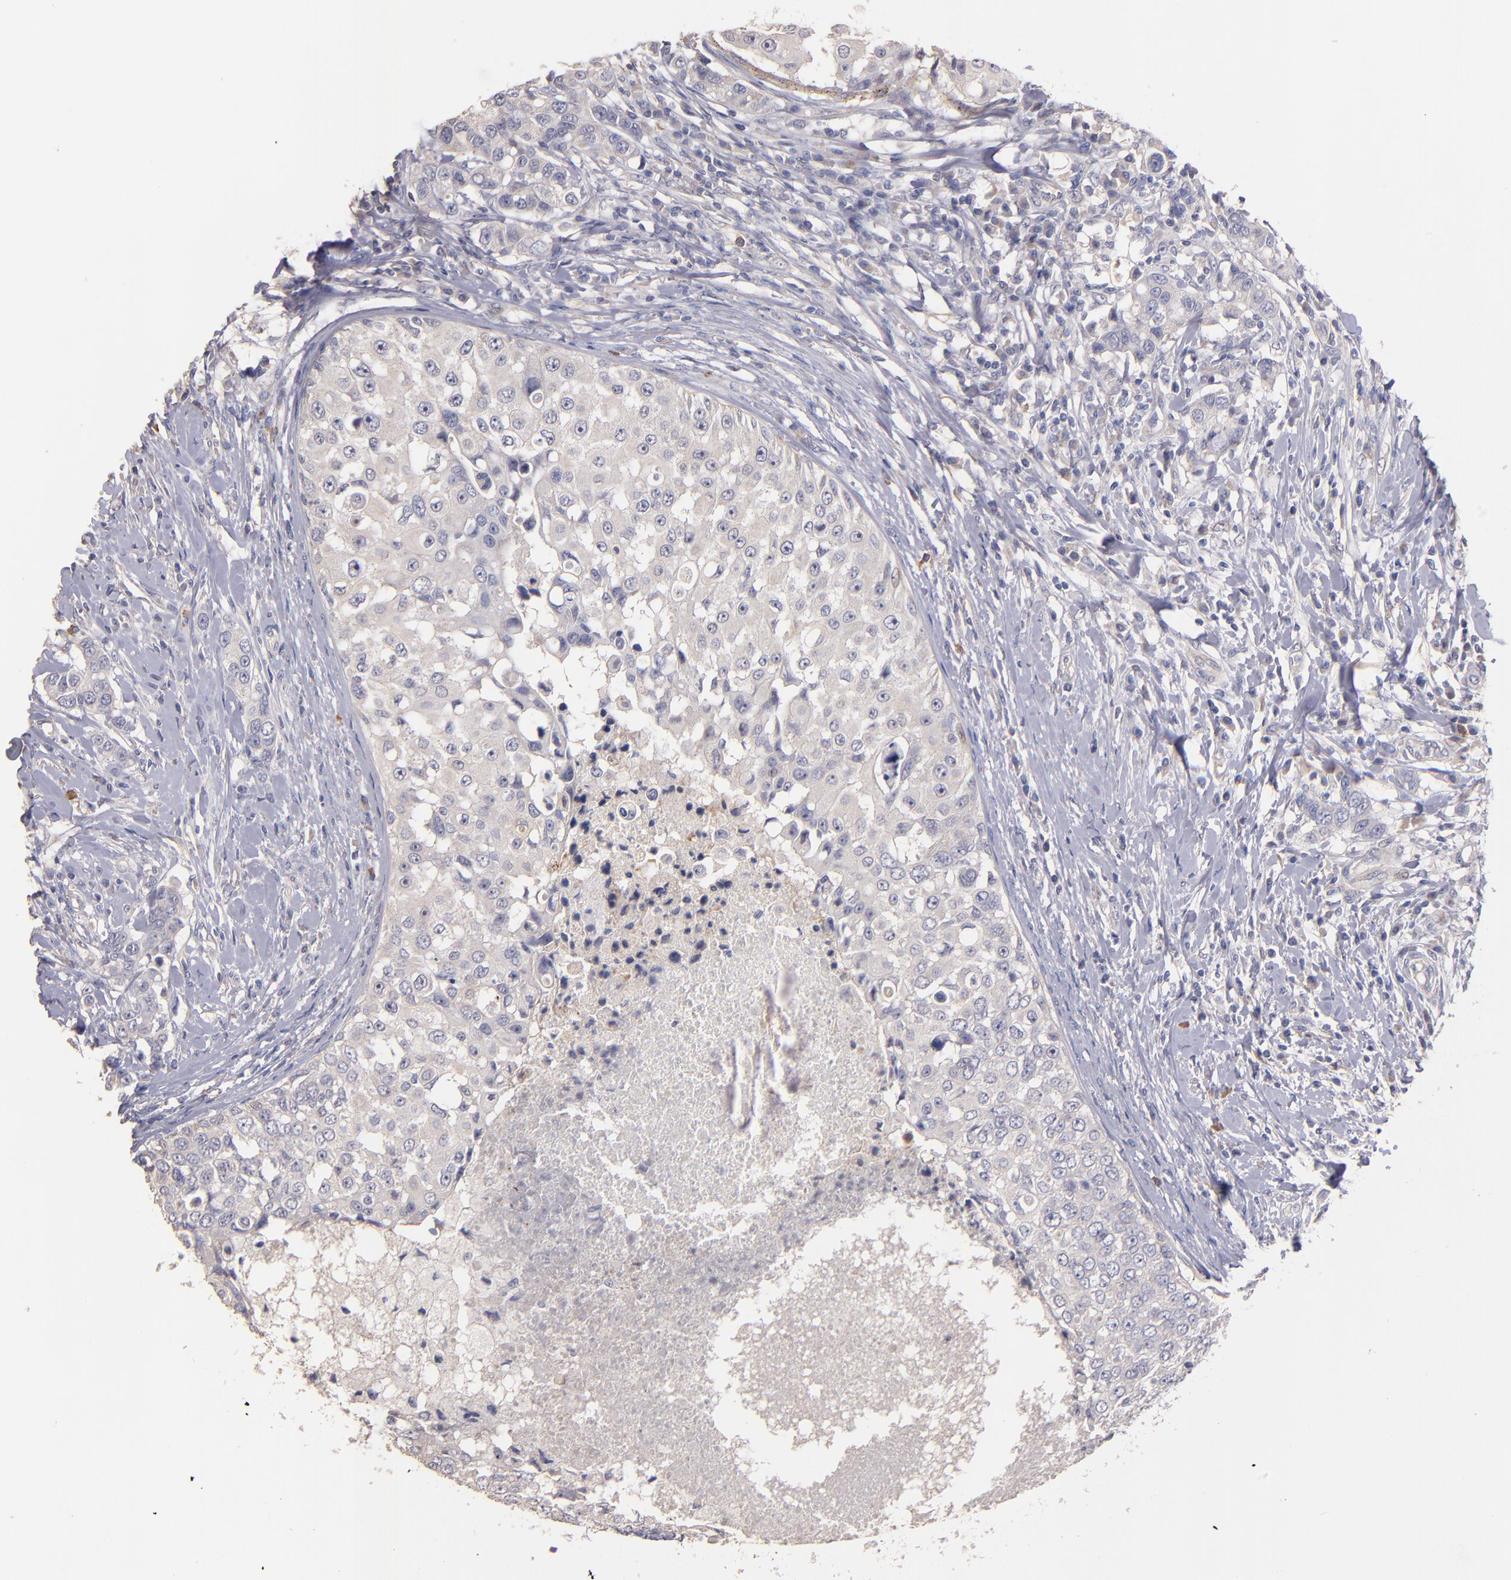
{"staining": {"intensity": "negative", "quantity": "none", "location": "none"}, "tissue": "breast cancer", "cell_type": "Tumor cells", "image_type": "cancer", "snomed": [{"axis": "morphology", "description": "Duct carcinoma"}, {"axis": "topography", "description": "Breast"}], "caption": "High power microscopy micrograph of an IHC photomicrograph of breast cancer, revealing no significant expression in tumor cells.", "gene": "MAGEE1", "patient": {"sex": "female", "age": 27}}